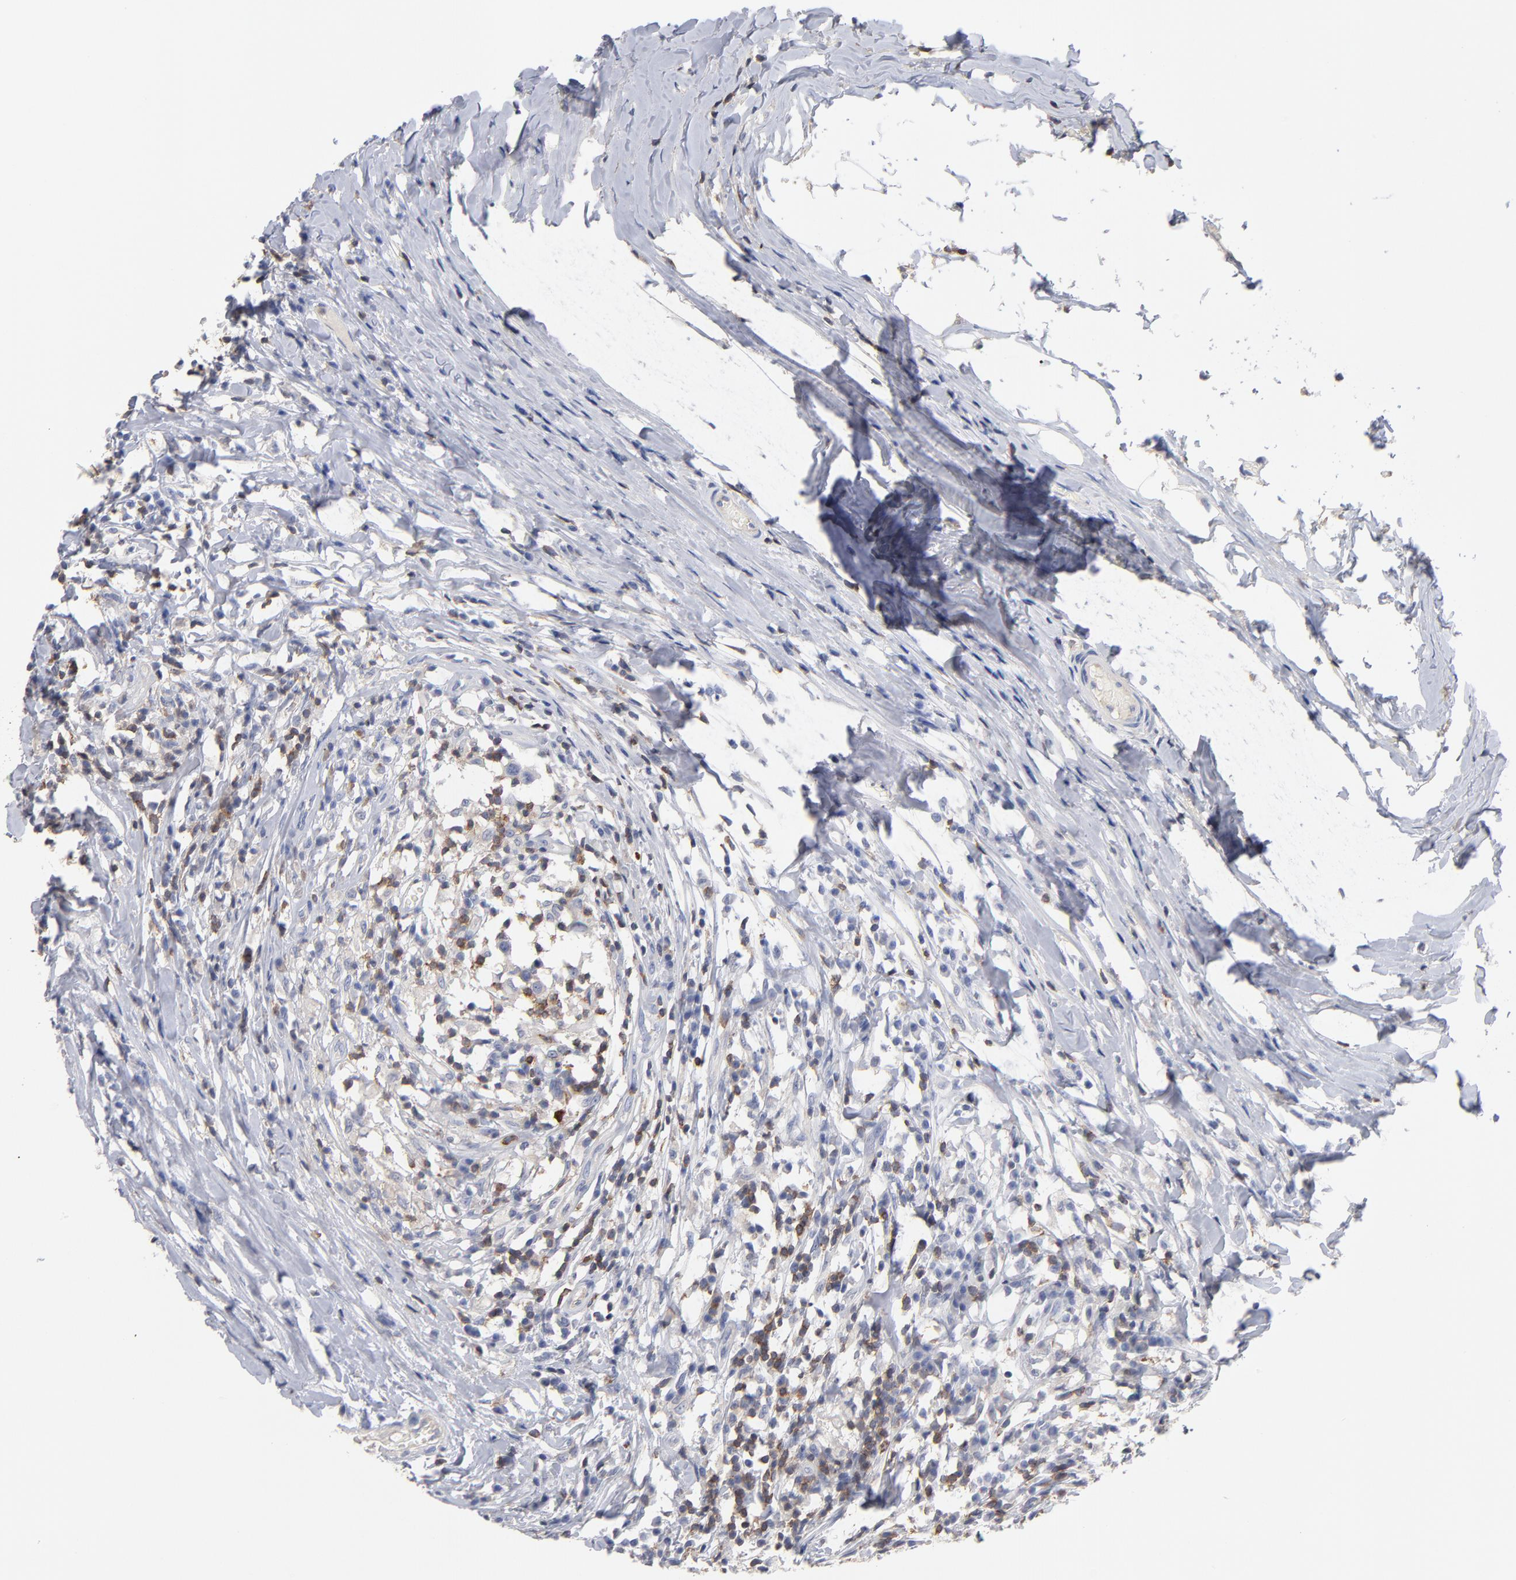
{"staining": {"intensity": "weak", "quantity": "25%-75%", "location": "cytoplasmic/membranous"}, "tissue": "head and neck cancer", "cell_type": "Tumor cells", "image_type": "cancer", "snomed": [{"axis": "morphology", "description": "Adenocarcinoma, NOS"}, {"axis": "topography", "description": "Salivary gland"}, {"axis": "topography", "description": "Head-Neck"}], "caption": "Protein expression analysis of adenocarcinoma (head and neck) reveals weak cytoplasmic/membranous expression in about 25%-75% of tumor cells. (IHC, brightfield microscopy, high magnification).", "gene": "PDLIM2", "patient": {"sex": "female", "age": 65}}